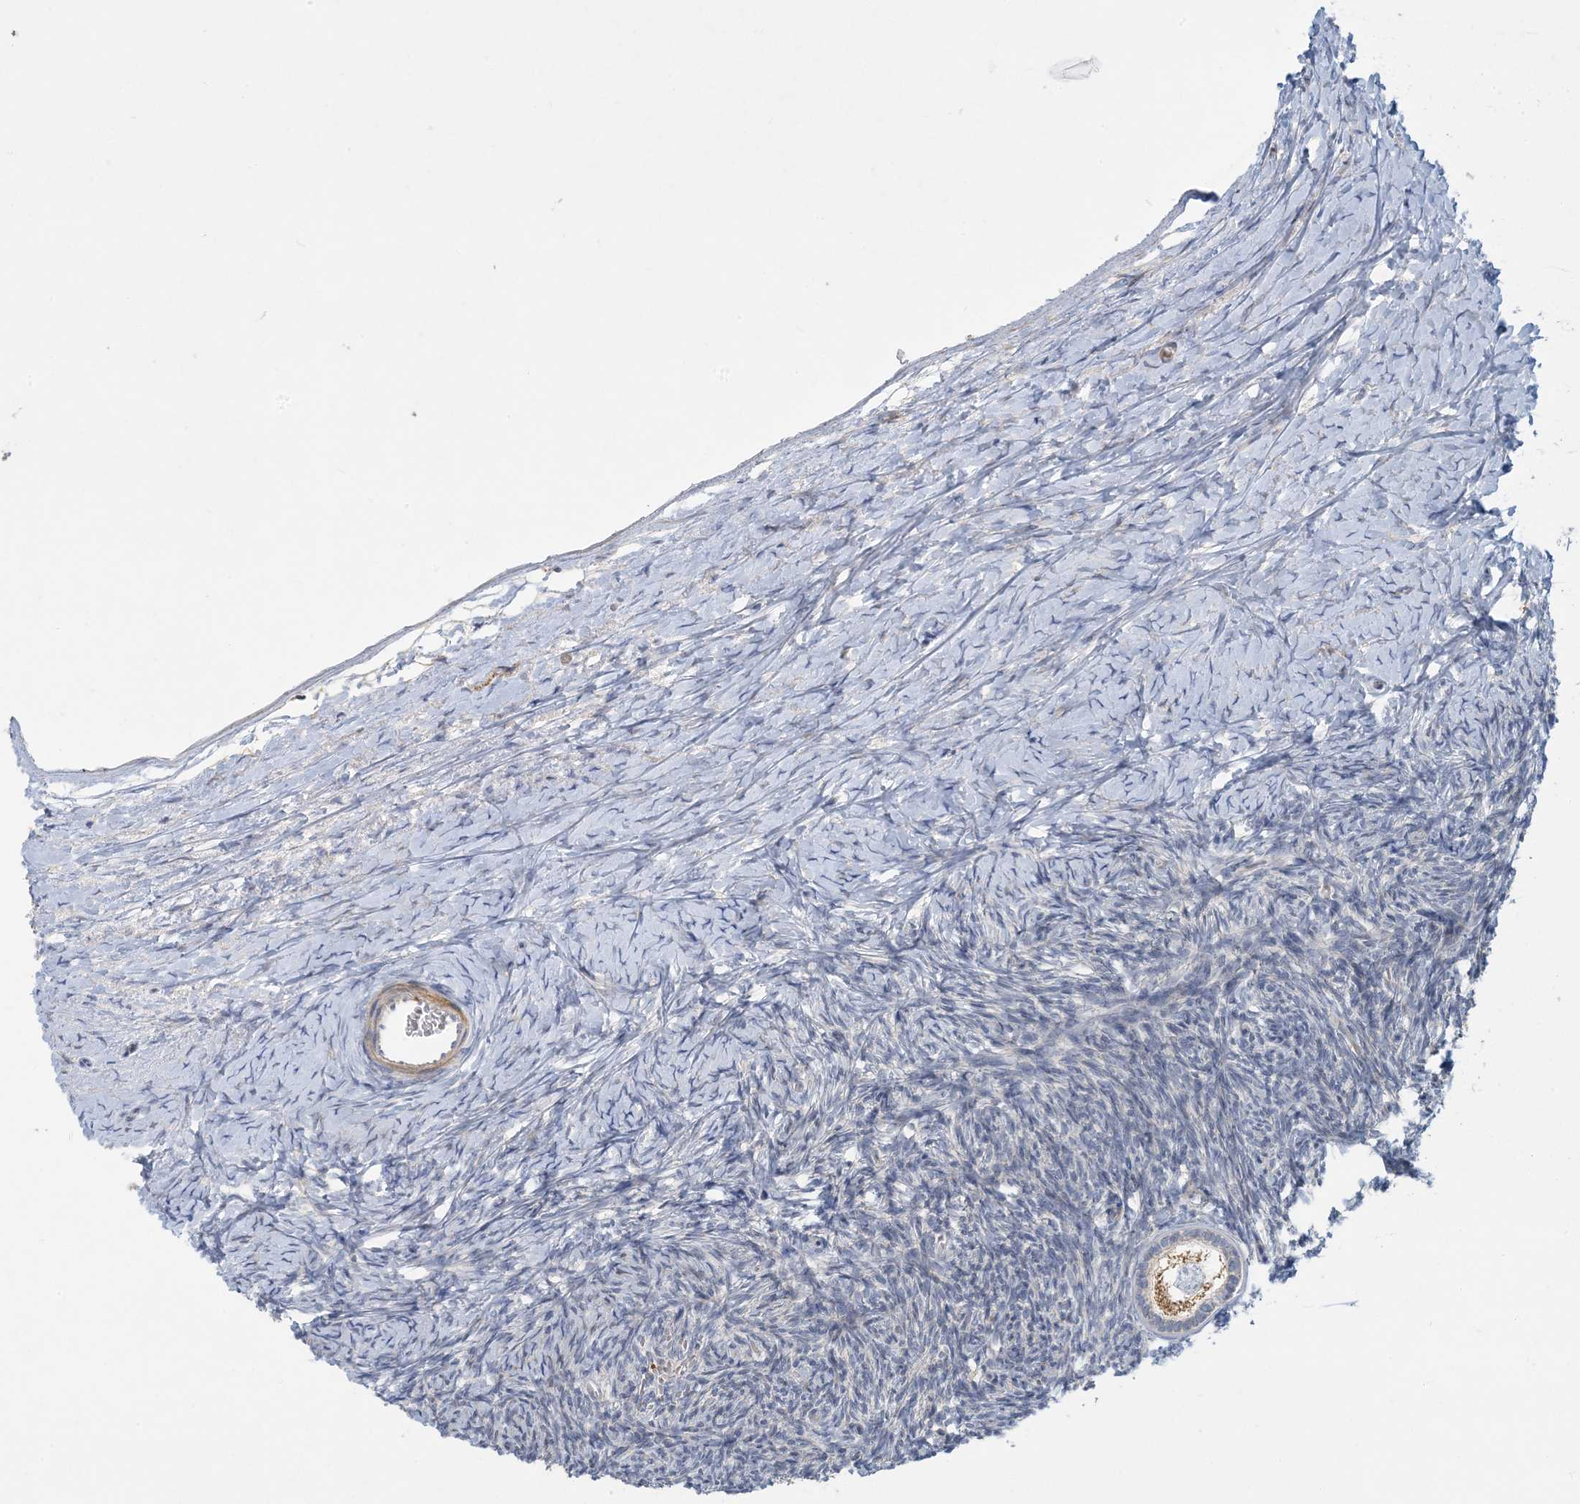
{"staining": {"intensity": "moderate", "quantity": "25%-75%", "location": "cytoplasmic/membranous"}, "tissue": "ovary", "cell_type": "Follicle cells", "image_type": "normal", "snomed": [{"axis": "morphology", "description": "Normal tissue, NOS"}, {"axis": "morphology", "description": "Developmental malformation"}, {"axis": "topography", "description": "Ovary"}], "caption": "Moderate cytoplasmic/membranous positivity for a protein is appreciated in approximately 25%-75% of follicle cells of normal ovary using immunohistochemistry.", "gene": "LTN1", "patient": {"sex": "female", "age": 39}}